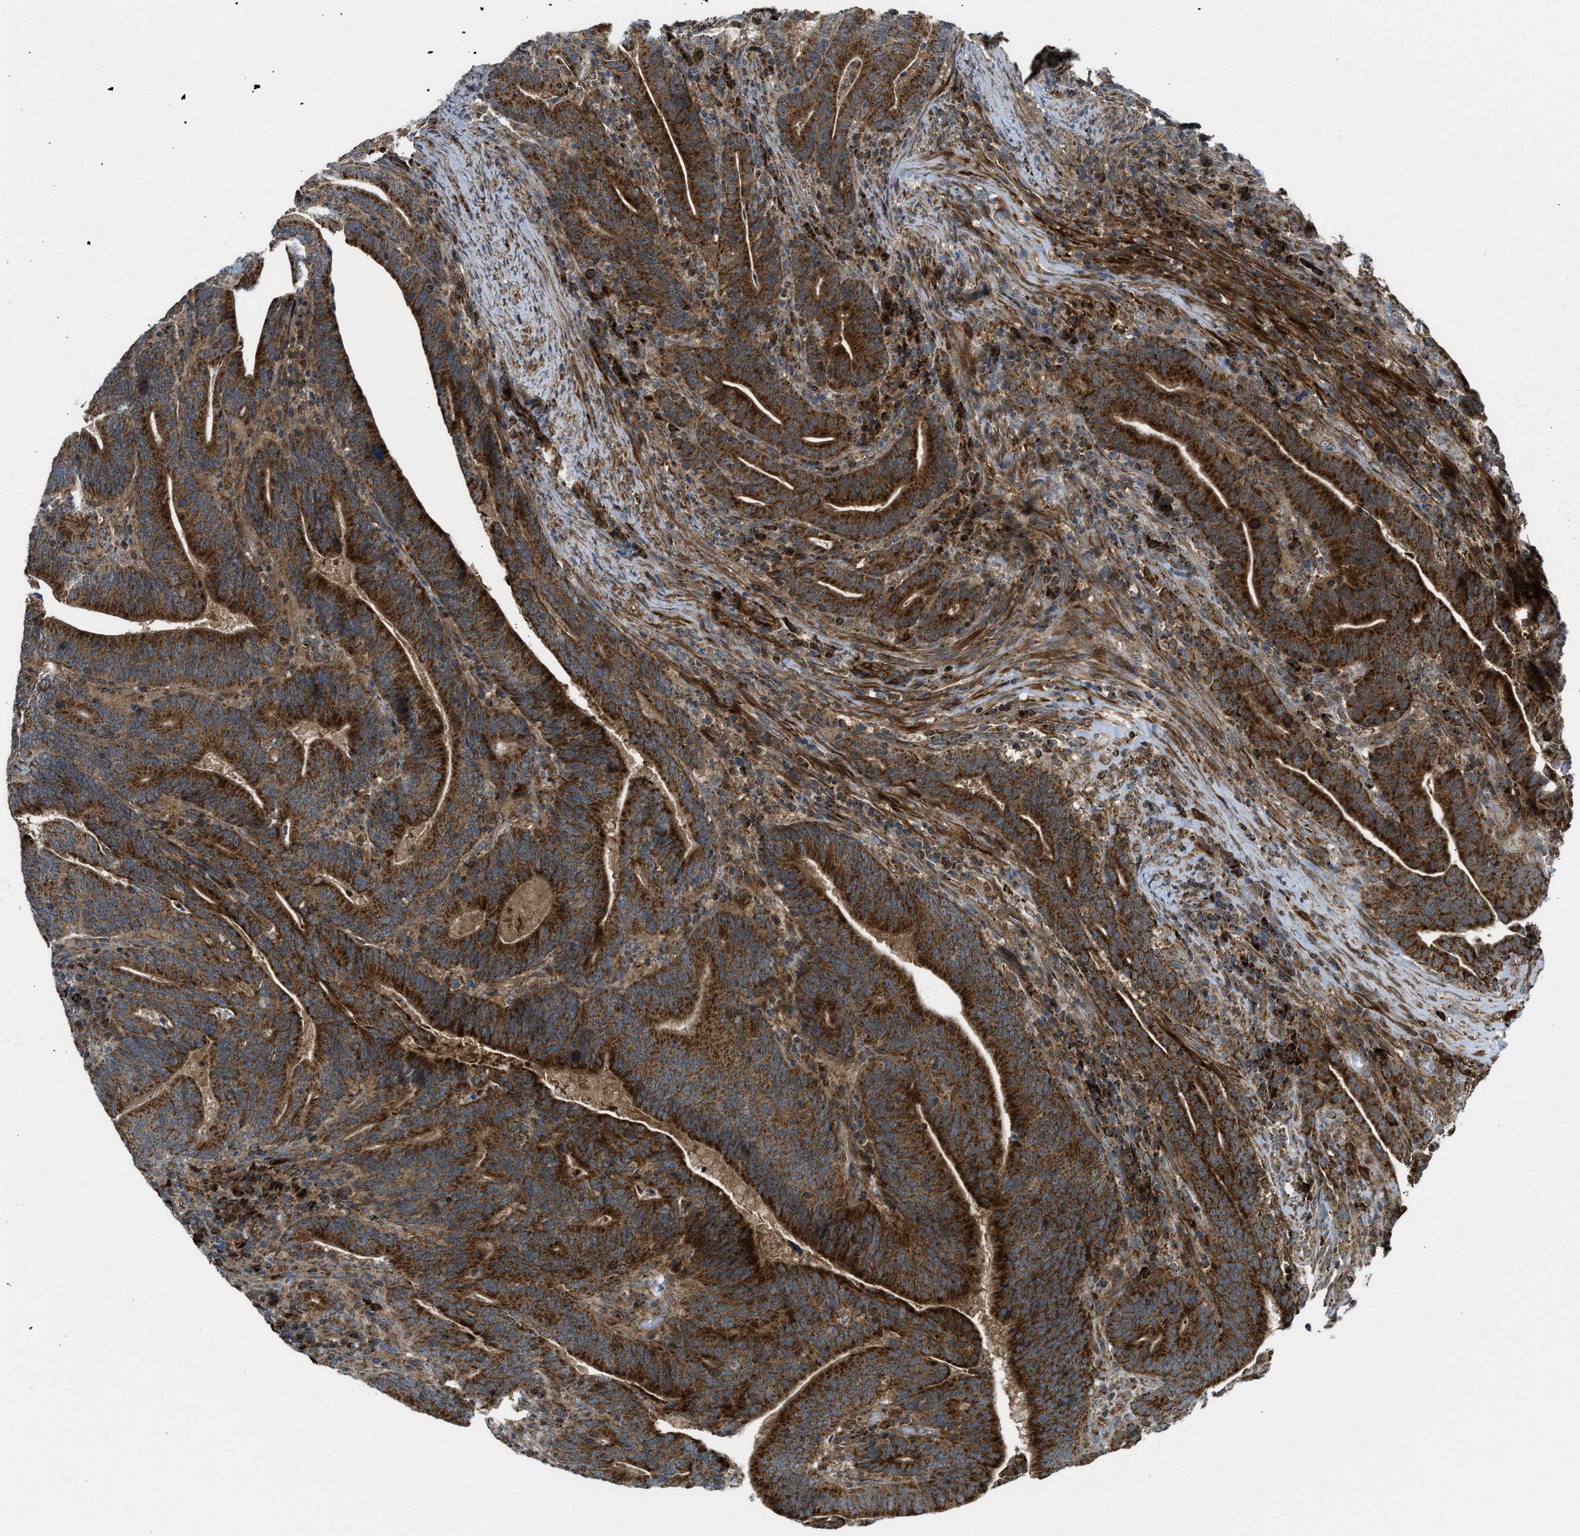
{"staining": {"intensity": "strong", "quantity": ">75%", "location": "cytoplasmic/membranous"}, "tissue": "colorectal cancer", "cell_type": "Tumor cells", "image_type": "cancer", "snomed": [{"axis": "morphology", "description": "Adenocarcinoma, NOS"}, {"axis": "topography", "description": "Colon"}], "caption": "Colorectal cancer stained for a protein (brown) demonstrates strong cytoplasmic/membranous positive expression in approximately >75% of tumor cells.", "gene": "SESN2", "patient": {"sex": "female", "age": 66}}